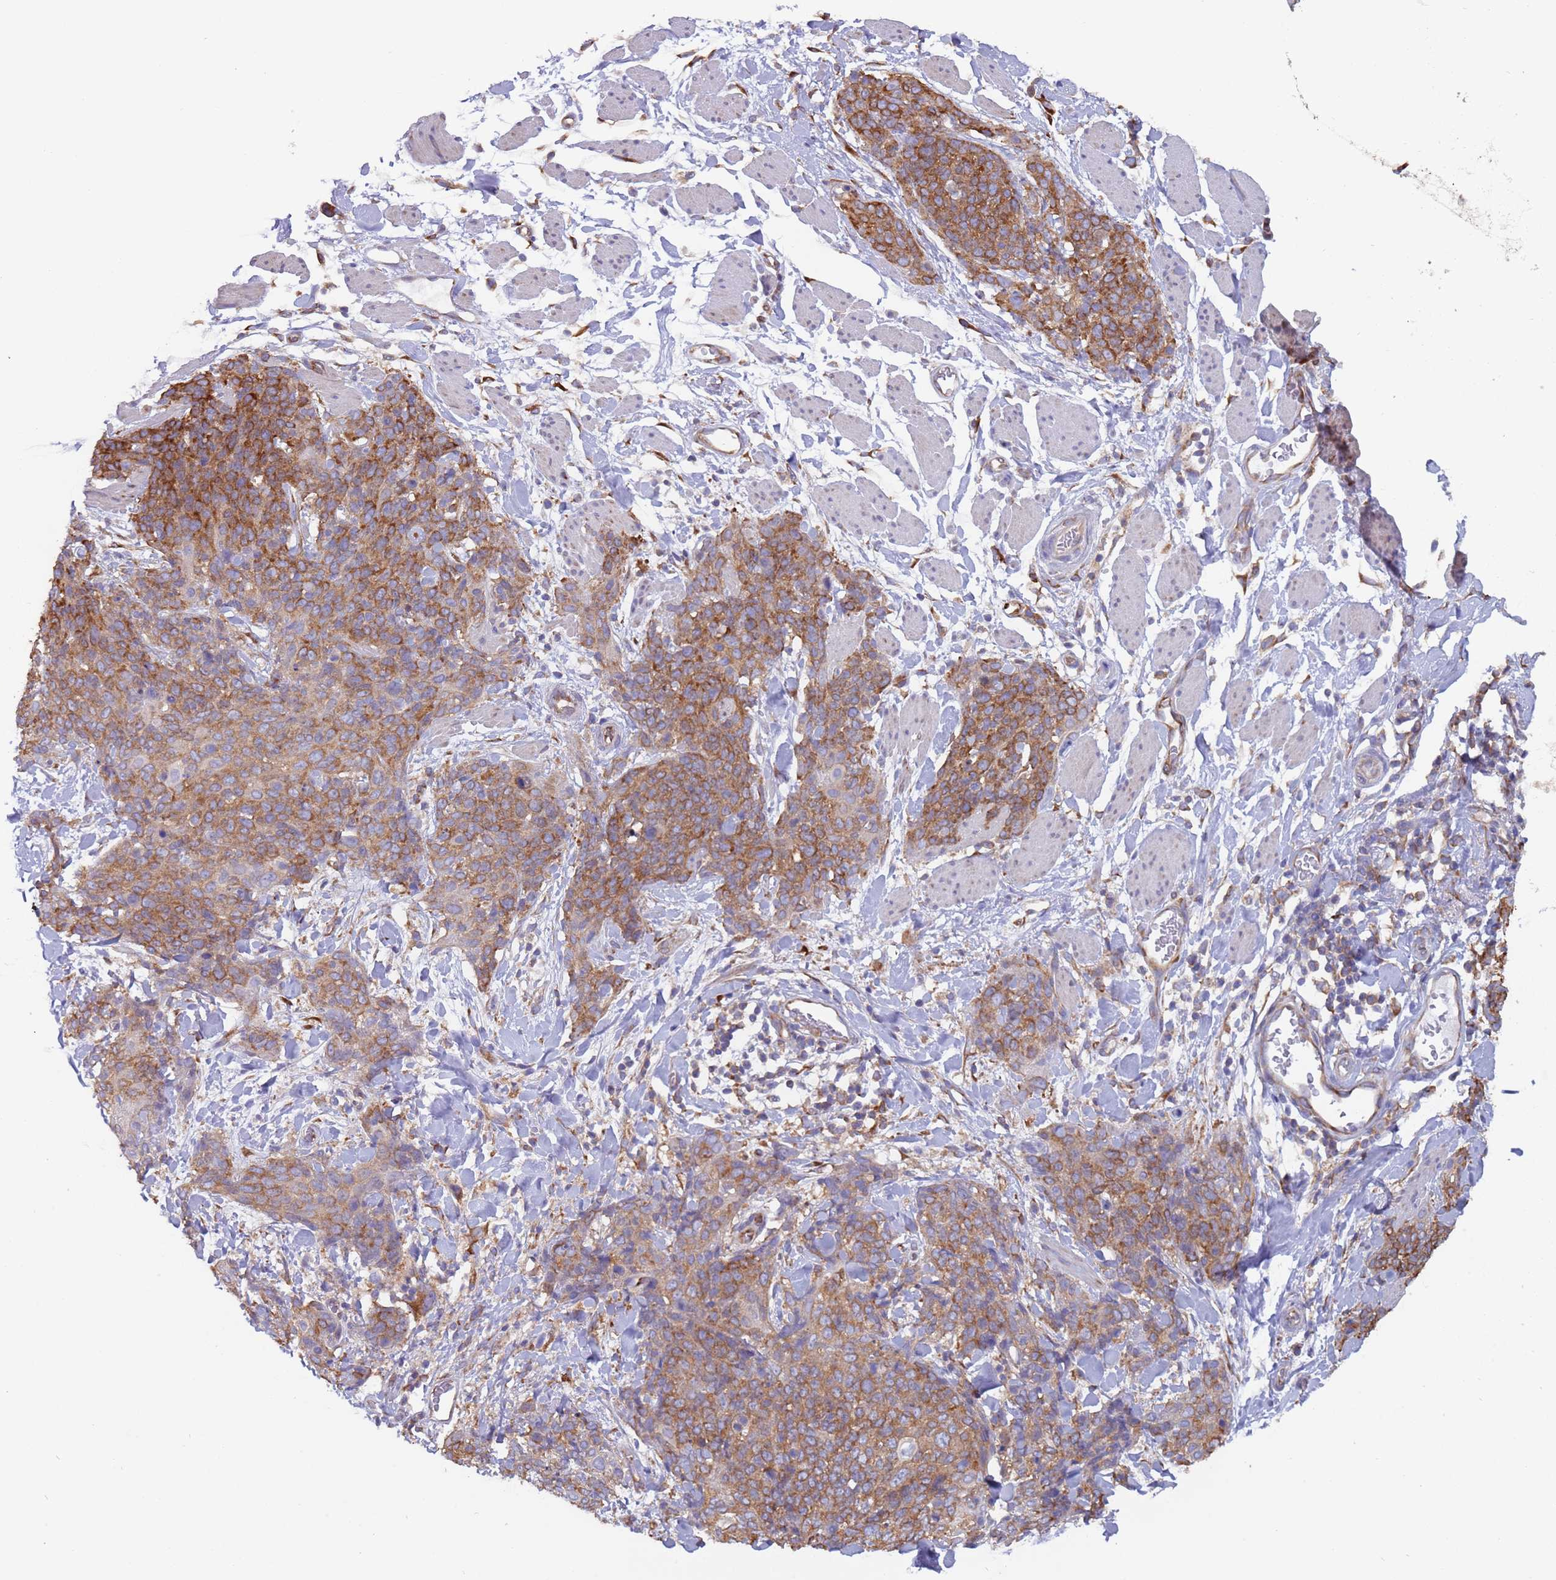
{"staining": {"intensity": "moderate", "quantity": ">75%", "location": "cytoplasmic/membranous"}, "tissue": "skin cancer", "cell_type": "Tumor cells", "image_type": "cancer", "snomed": [{"axis": "morphology", "description": "Squamous cell carcinoma, NOS"}, {"axis": "topography", "description": "Skin"}, {"axis": "topography", "description": "Vulva"}], "caption": "An immunohistochemistry image of tumor tissue is shown. Protein staining in brown labels moderate cytoplasmic/membranous positivity in skin cancer within tumor cells.", "gene": "ZNF844", "patient": {"sex": "female", "age": 85}}